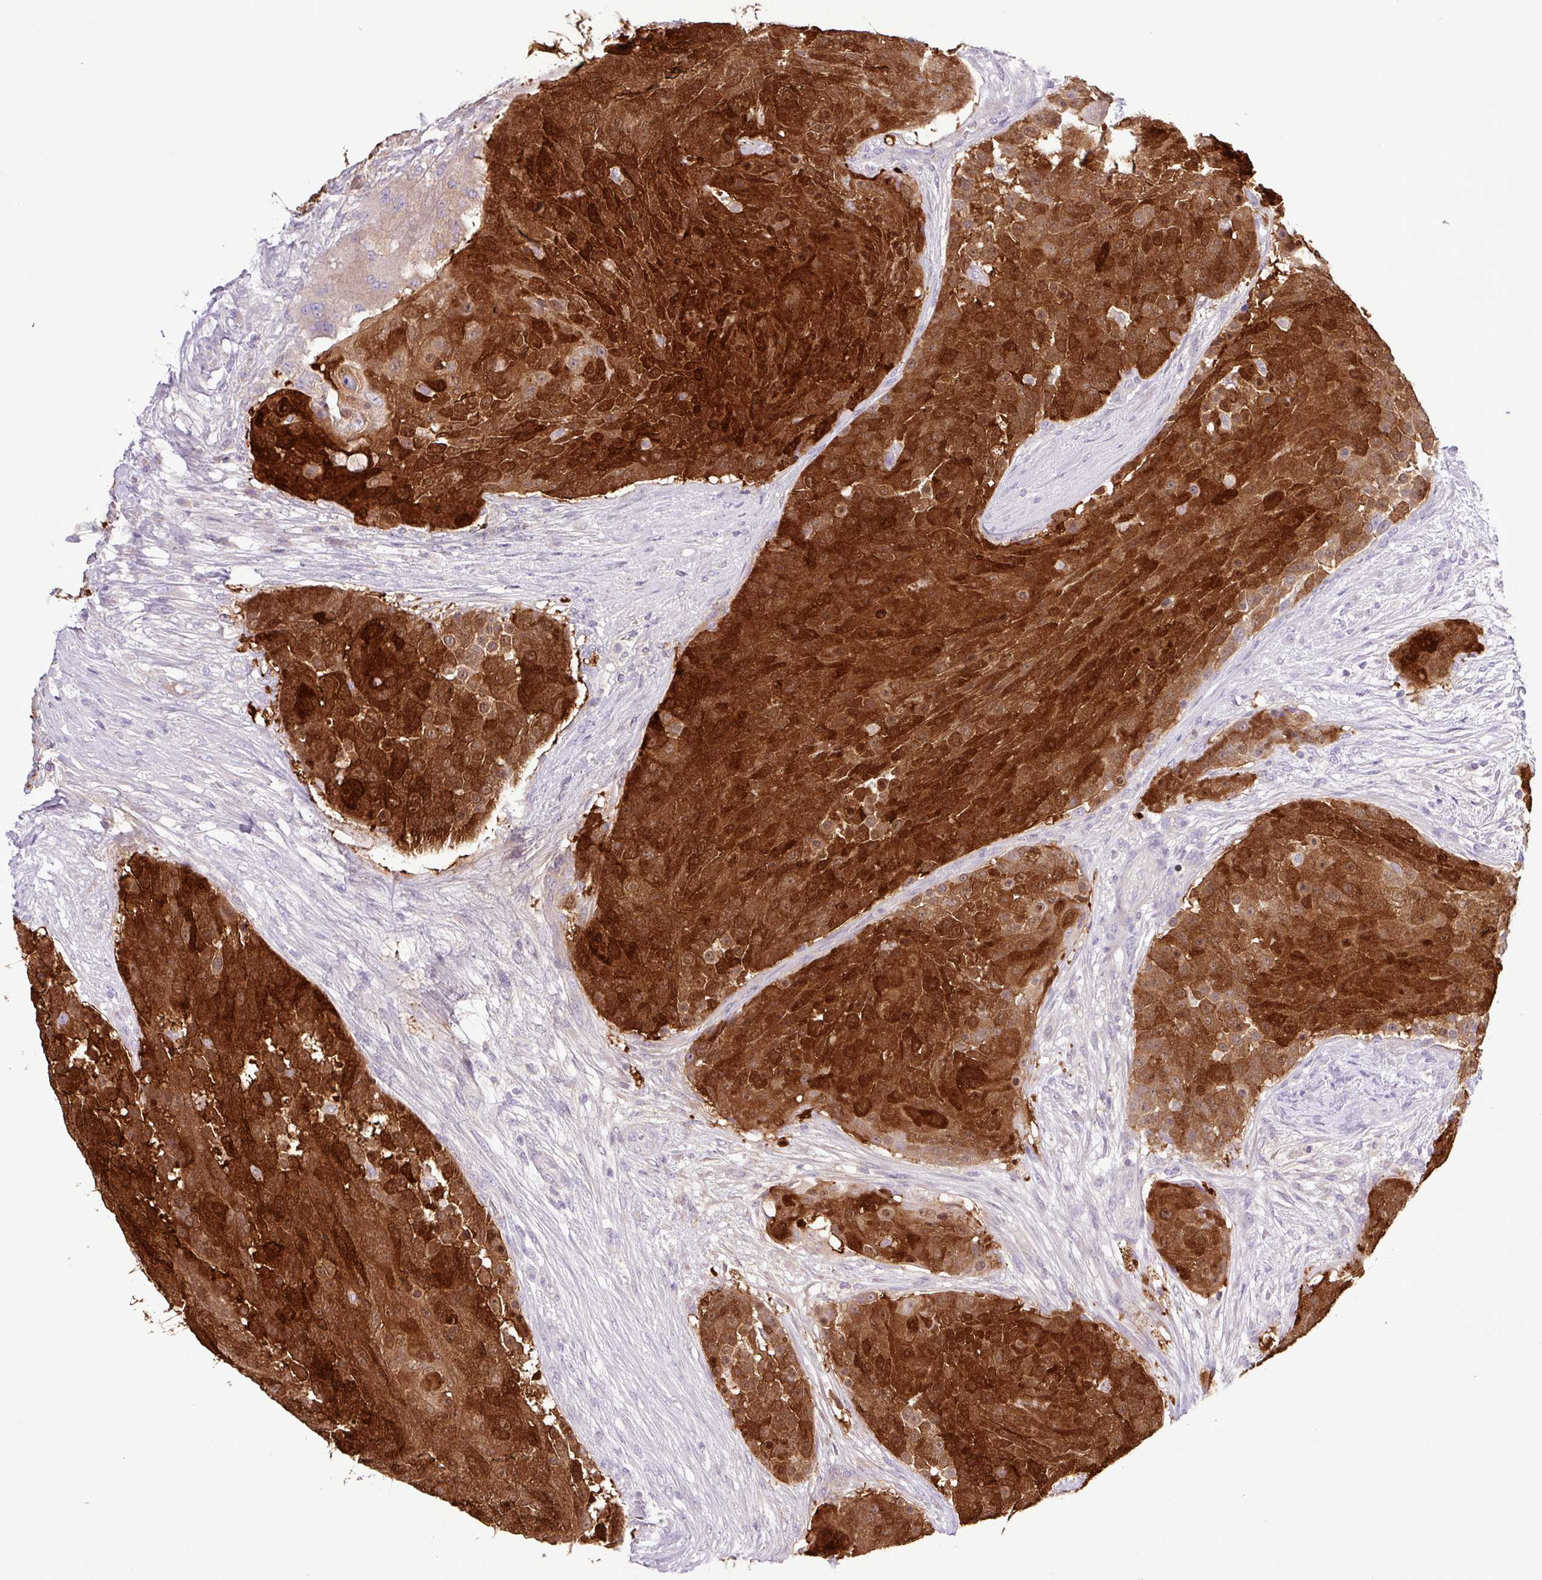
{"staining": {"intensity": "strong", "quantity": ">75%", "location": "cytoplasmic/membranous,nuclear"}, "tissue": "urothelial cancer", "cell_type": "Tumor cells", "image_type": "cancer", "snomed": [{"axis": "morphology", "description": "Urothelial carcinoma, High grade"}, {"axis": "topography", "description": "Urinary bladder"}], "caption": "This is an image of immunohistochemistry staining of urothelial cancer, which shows strong positivity in the cytoplasmic/membranous and nuclear of tumor cells.", "gene": "ALDH3A1", "patient": {"sex": "female", "age": 63}}